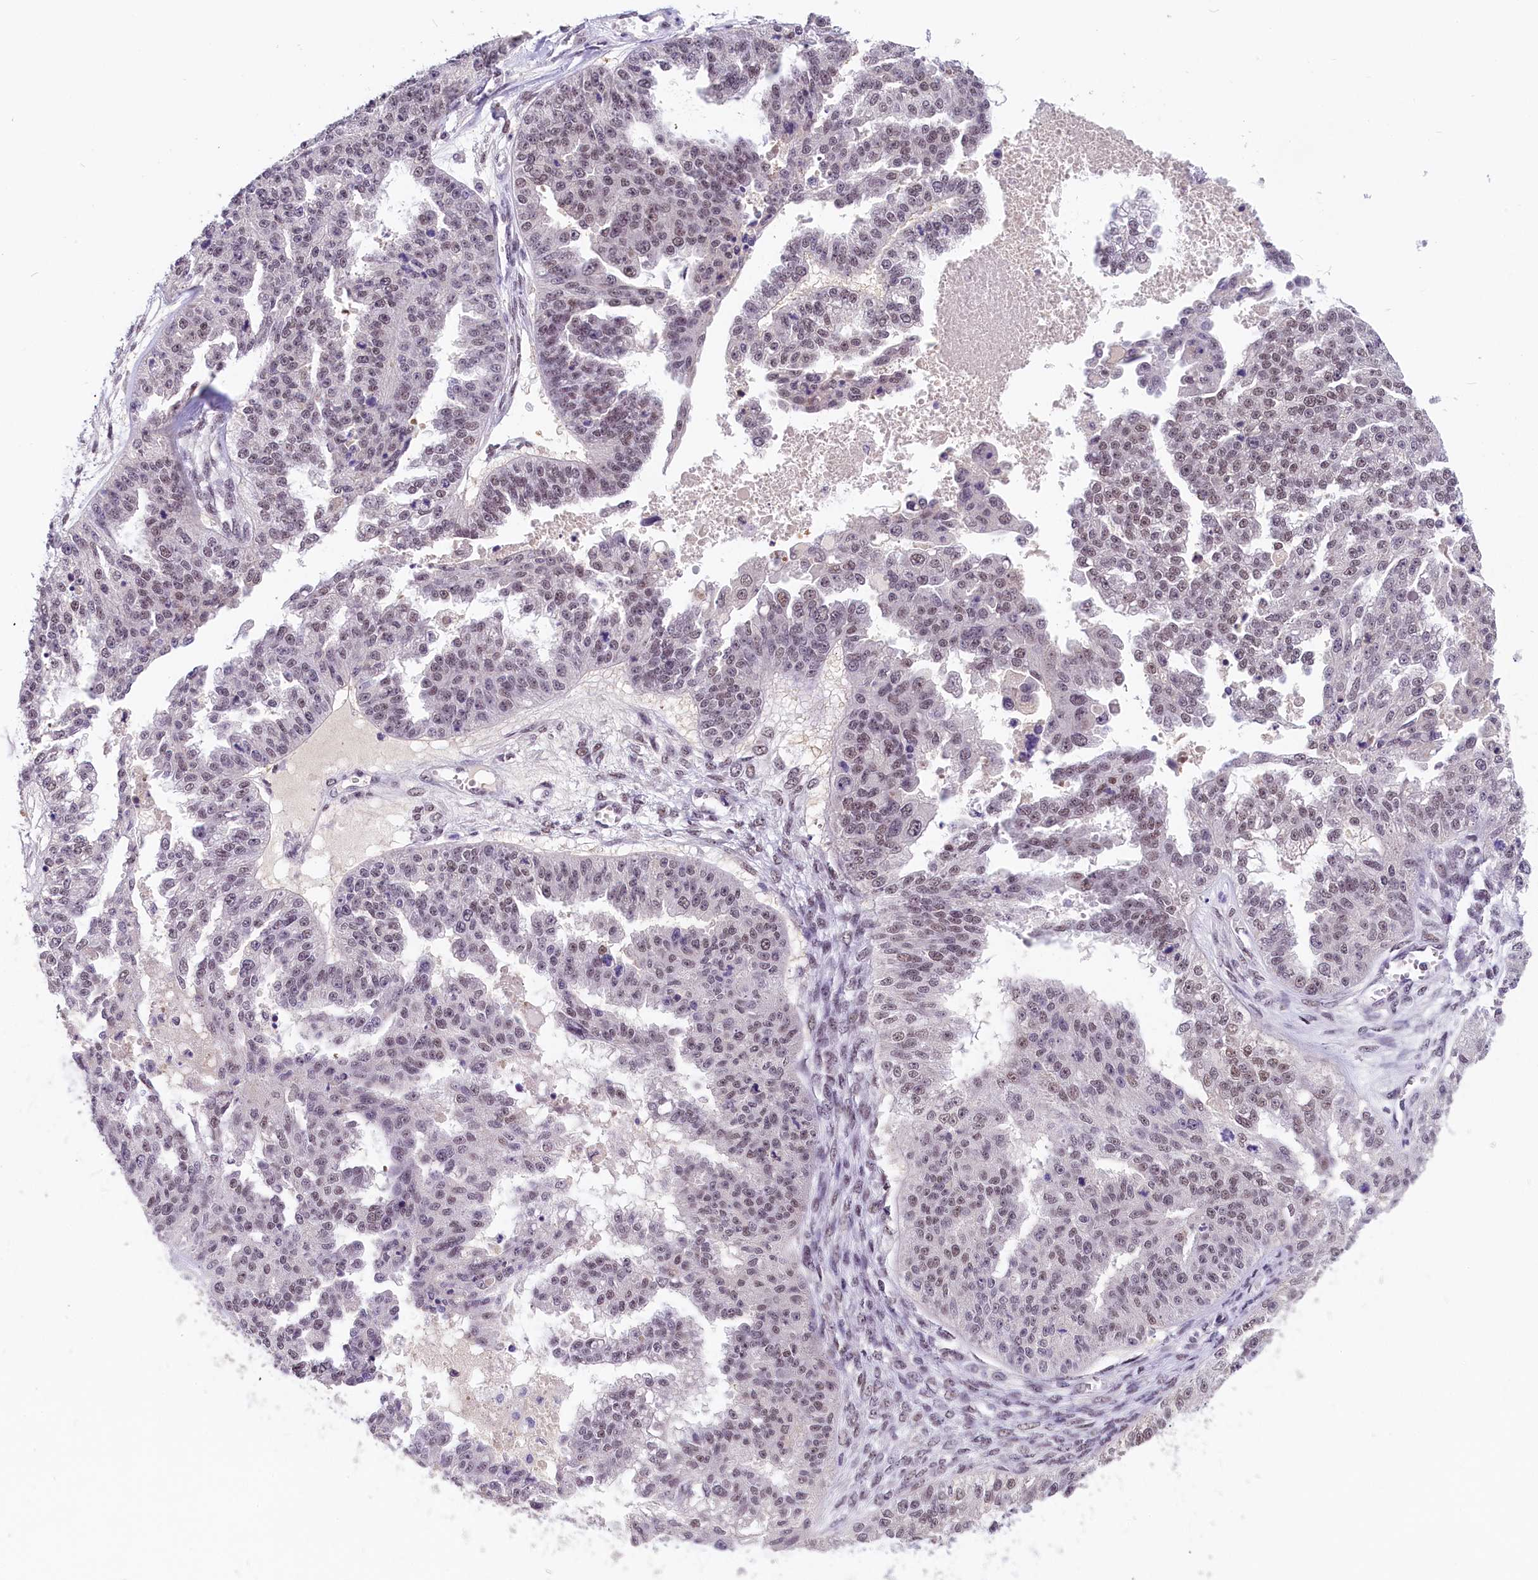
{"staining": {"intensity": "weak", "quantity": "25%-75%", "location": "nuclear"}, "tissue": "ovarian cancer", "cell_type": "Tumor cells", "image_type": "cancer", "snomed": [{"axis": "morphology", "description": "Cystadenocarcinoma, serous, NOS"}, {"axis": "topography", "description": "Ovary"}], "caption": "The immunohistochemical stain highlights weak nuclear positivity in tumor cells of ovarian serous cystadenocarcinoma tissue.", "gene": "ZC3H4", "patient": {"sex": "female", "age": 58}}